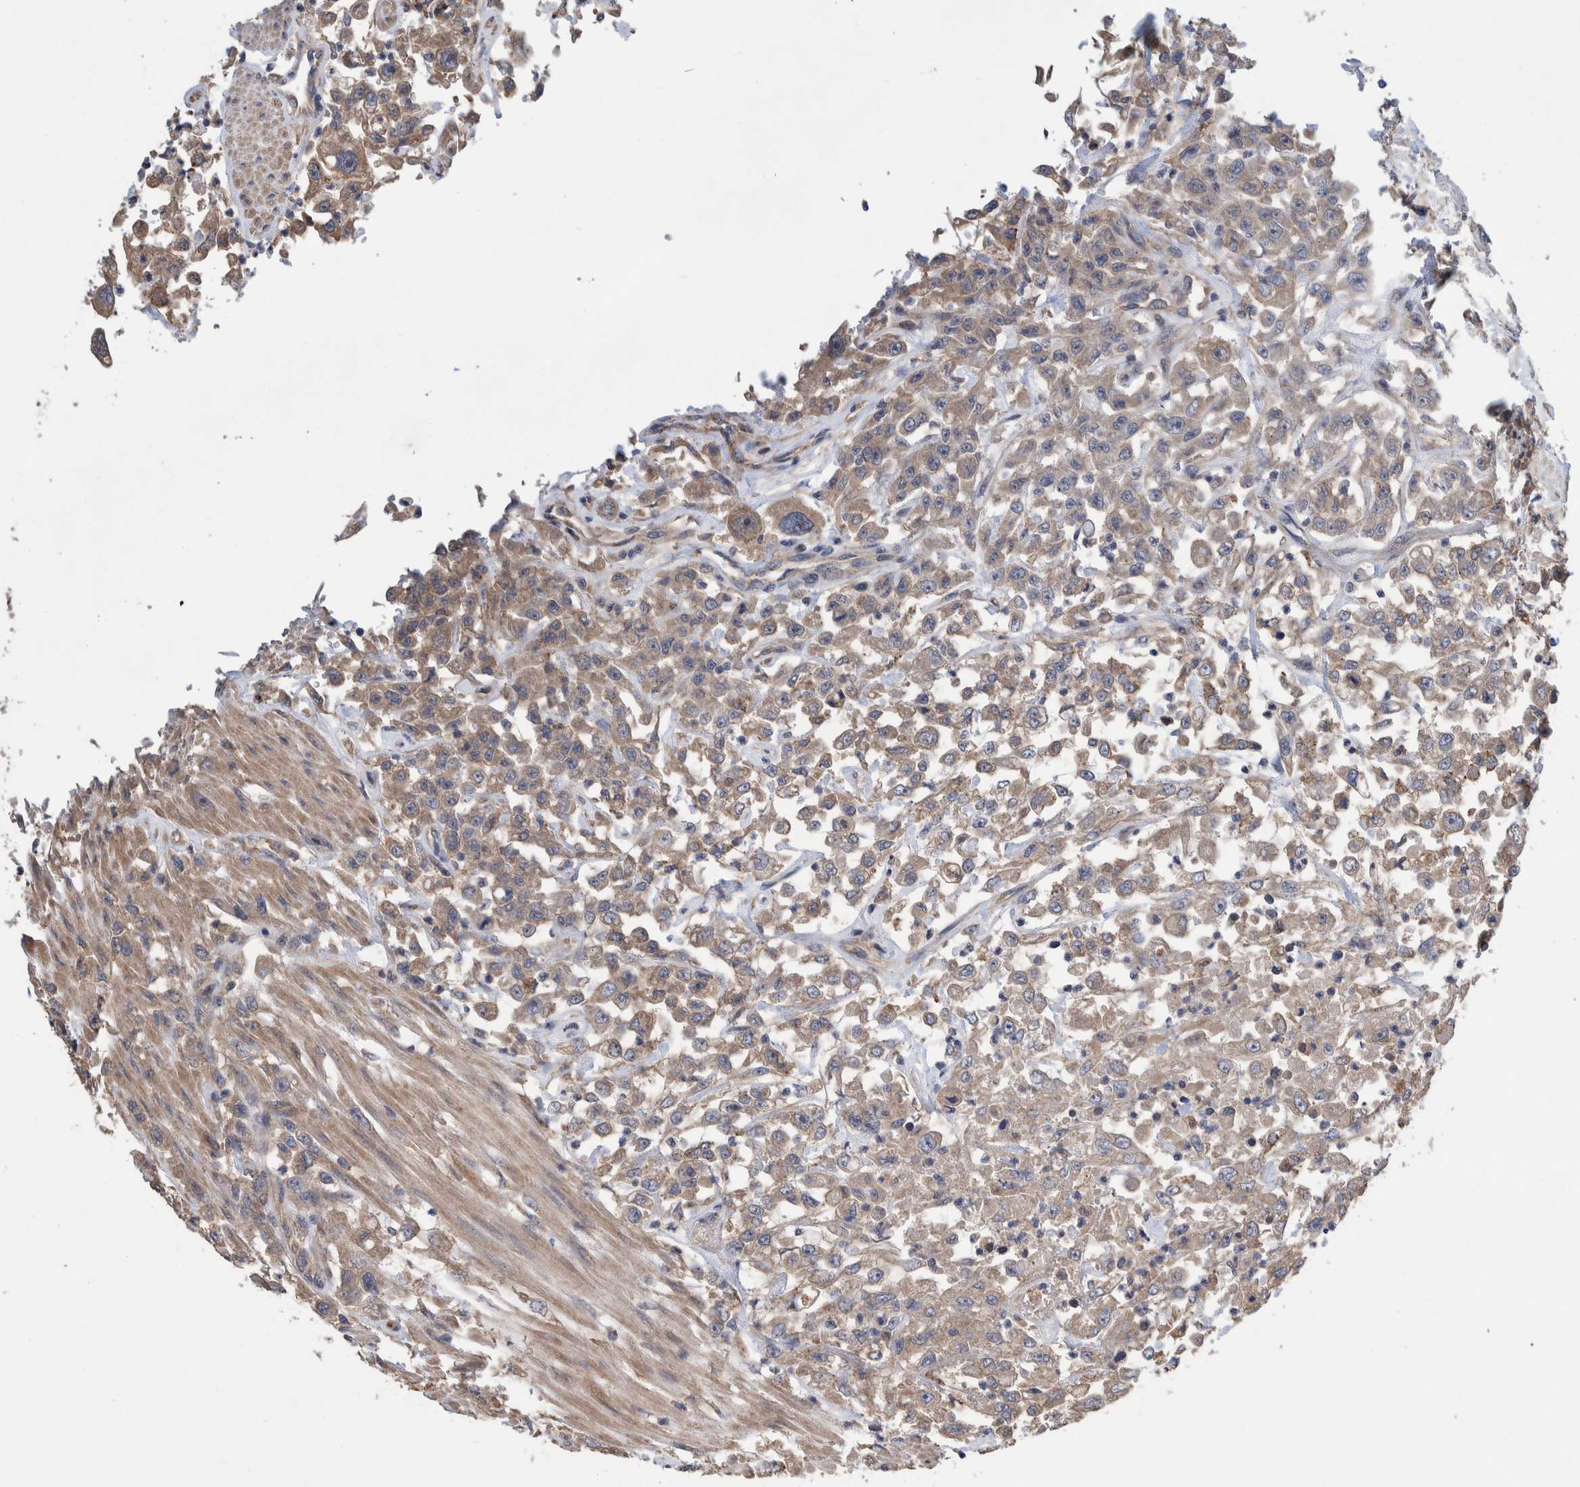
{"staining": {"intensity": "weak", "quantity": ">75%", "location": "cytoplasmic/membranous"}, "tissue": "urothelial cancer", "cell_type": "Tumor cells", "image_type": "cancer", "snomed": [{"axis": "morphology", "description": "Urothelial carcinoma, High grade"}, {"axis": "topography", "description": "Urinary bladder"}], "caption": "IHC (DAB (3,3'-diaminobenzidine)) staining of human high-grade urothelial carcinoma shows weak cytoplasmic/membranous protein expression in about >75% of tumor cells.", "gene": "PIK3R6", "patient": {"sex": "male", "age": 46}}